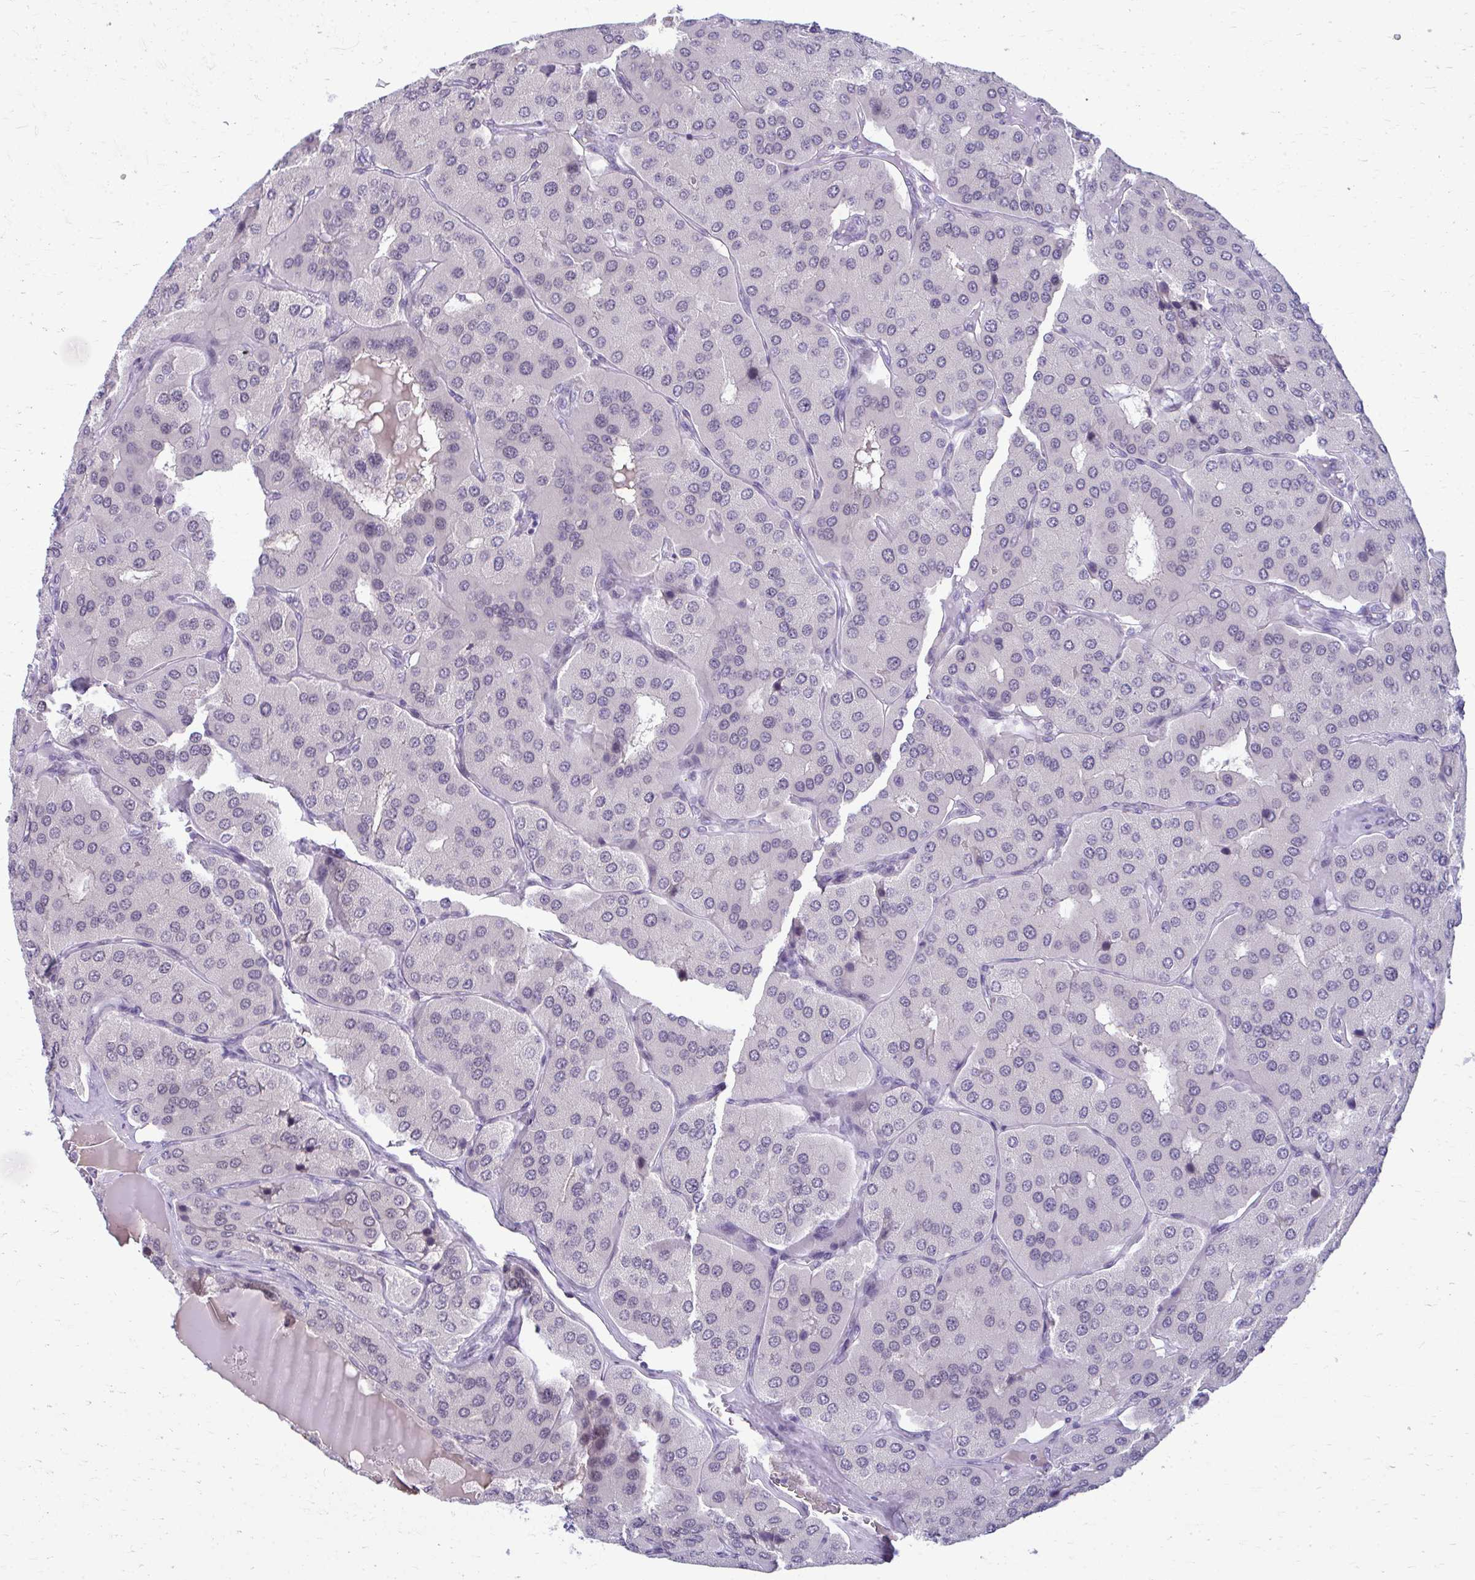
{"staining": {"intensity": "negative", "quantity": "none", "location": "none"}, "tissue": "parathyroid gland", "cell_type": "Glandular cells", "image_type": "normal", "snomed": [{"axis": "morphology", "description": "Normal tissue, NOS"}, {"axis": "morphology", "description": "Adenoma, NOS"}, {"axis": "topography", "description": "Parathyroid gland"}], "caption": "The image exhibits no staining of glandular cells in normal parathyroid gland.", "gene": "MAF1", "patient": {"sex": "female", "age": 86}}